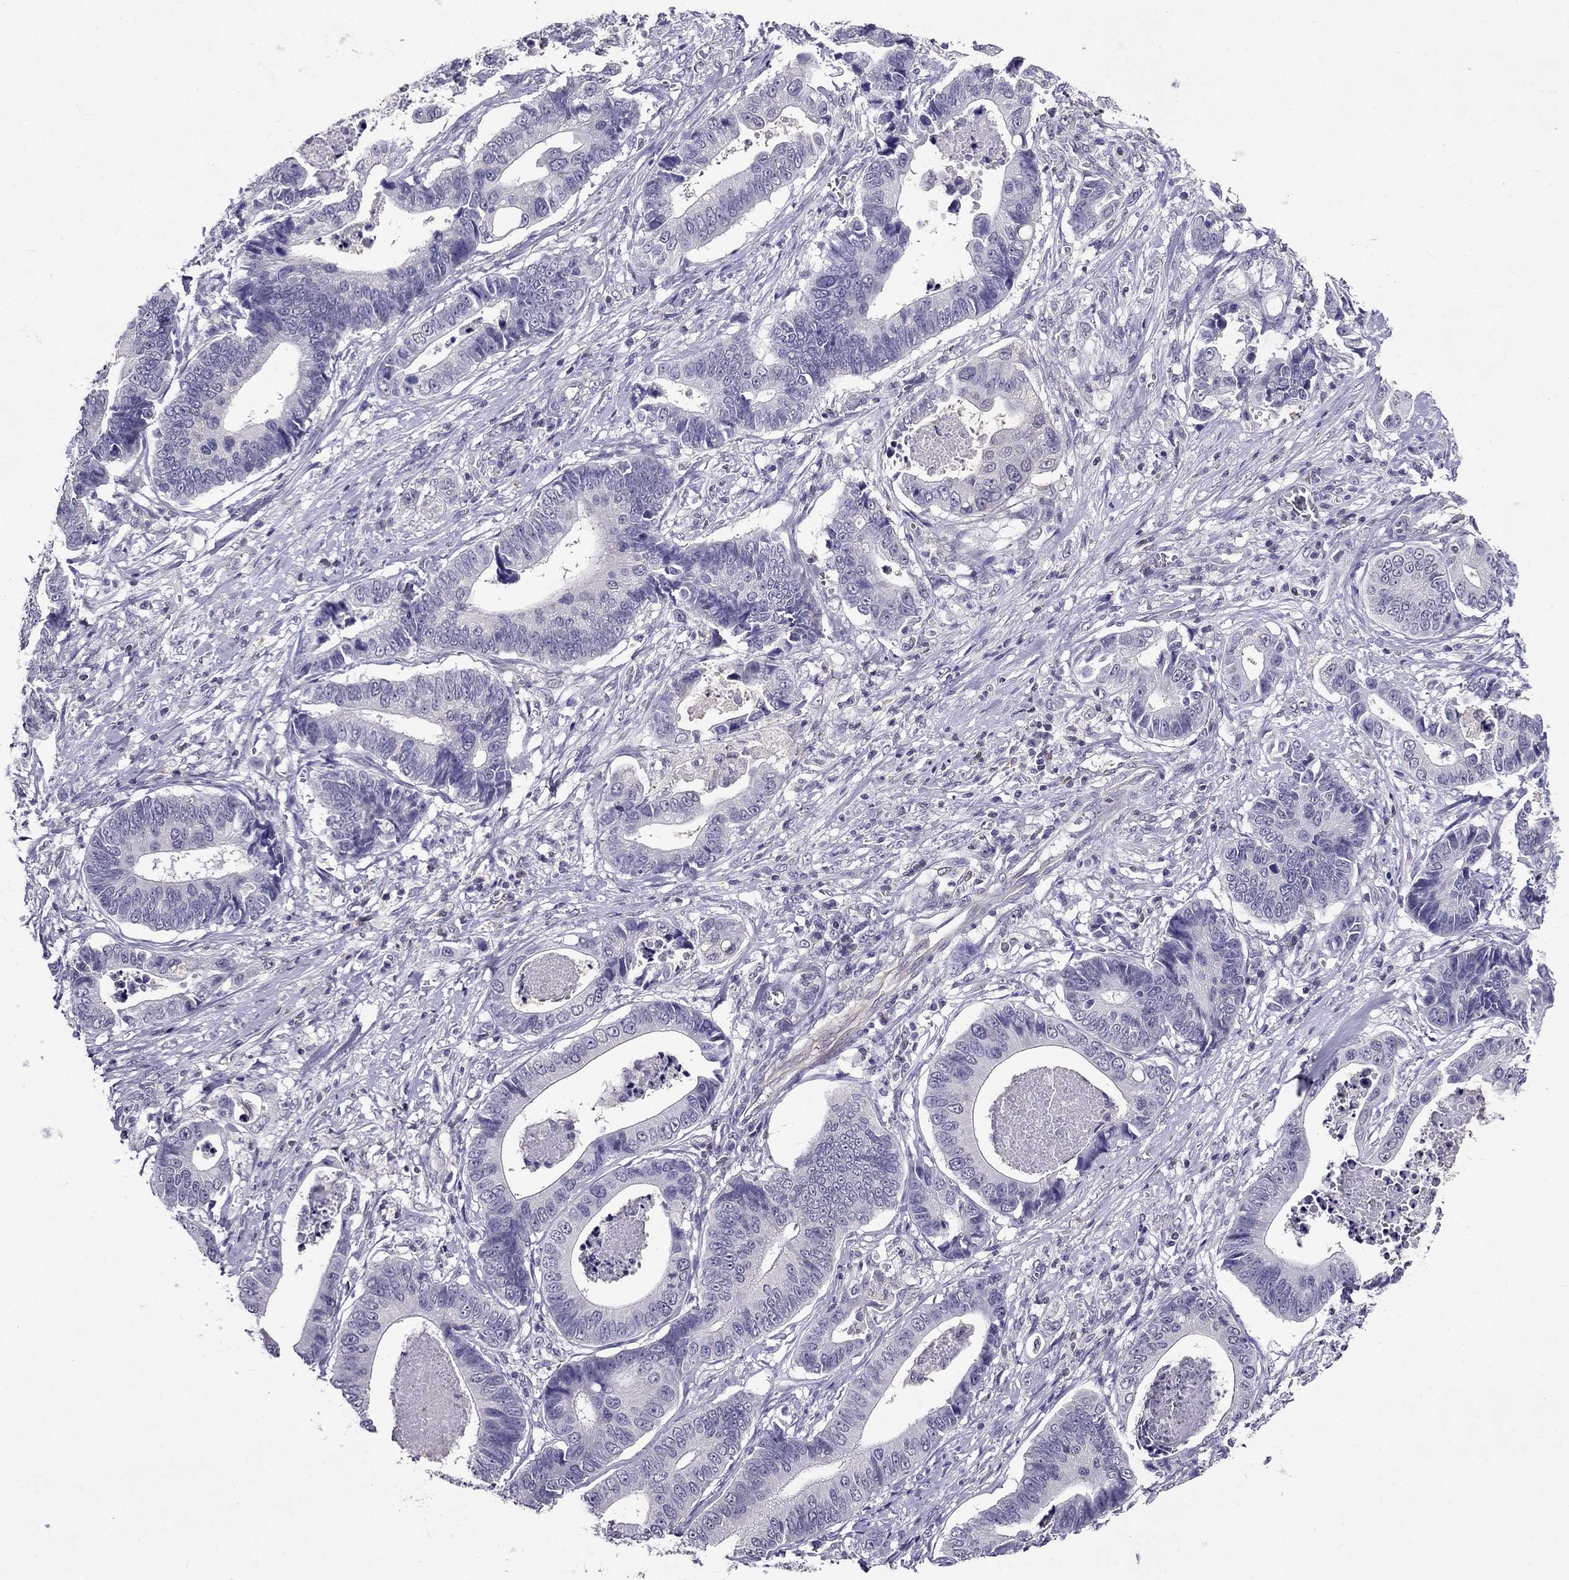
{"staining": {"intensity": "negative", "quantity": "none", "location": "none"}, "tissue": "stomach cancer", "cell_type": "Tumor cells", "image_type": "cancer", "snomed": [{"axis": "morphology", "description": "Adenocarcinoma, NOS"}, {"axis": "topography", "description": "Stomach"}], "caption": "Immunohistochemistry histopathology image of human adenocarcinoma (stomach) stained for a protein (brown), which reveals no expression in tumor cells.", "gene": "AAK1", "patient": {"sex": "male", "age": 84}}